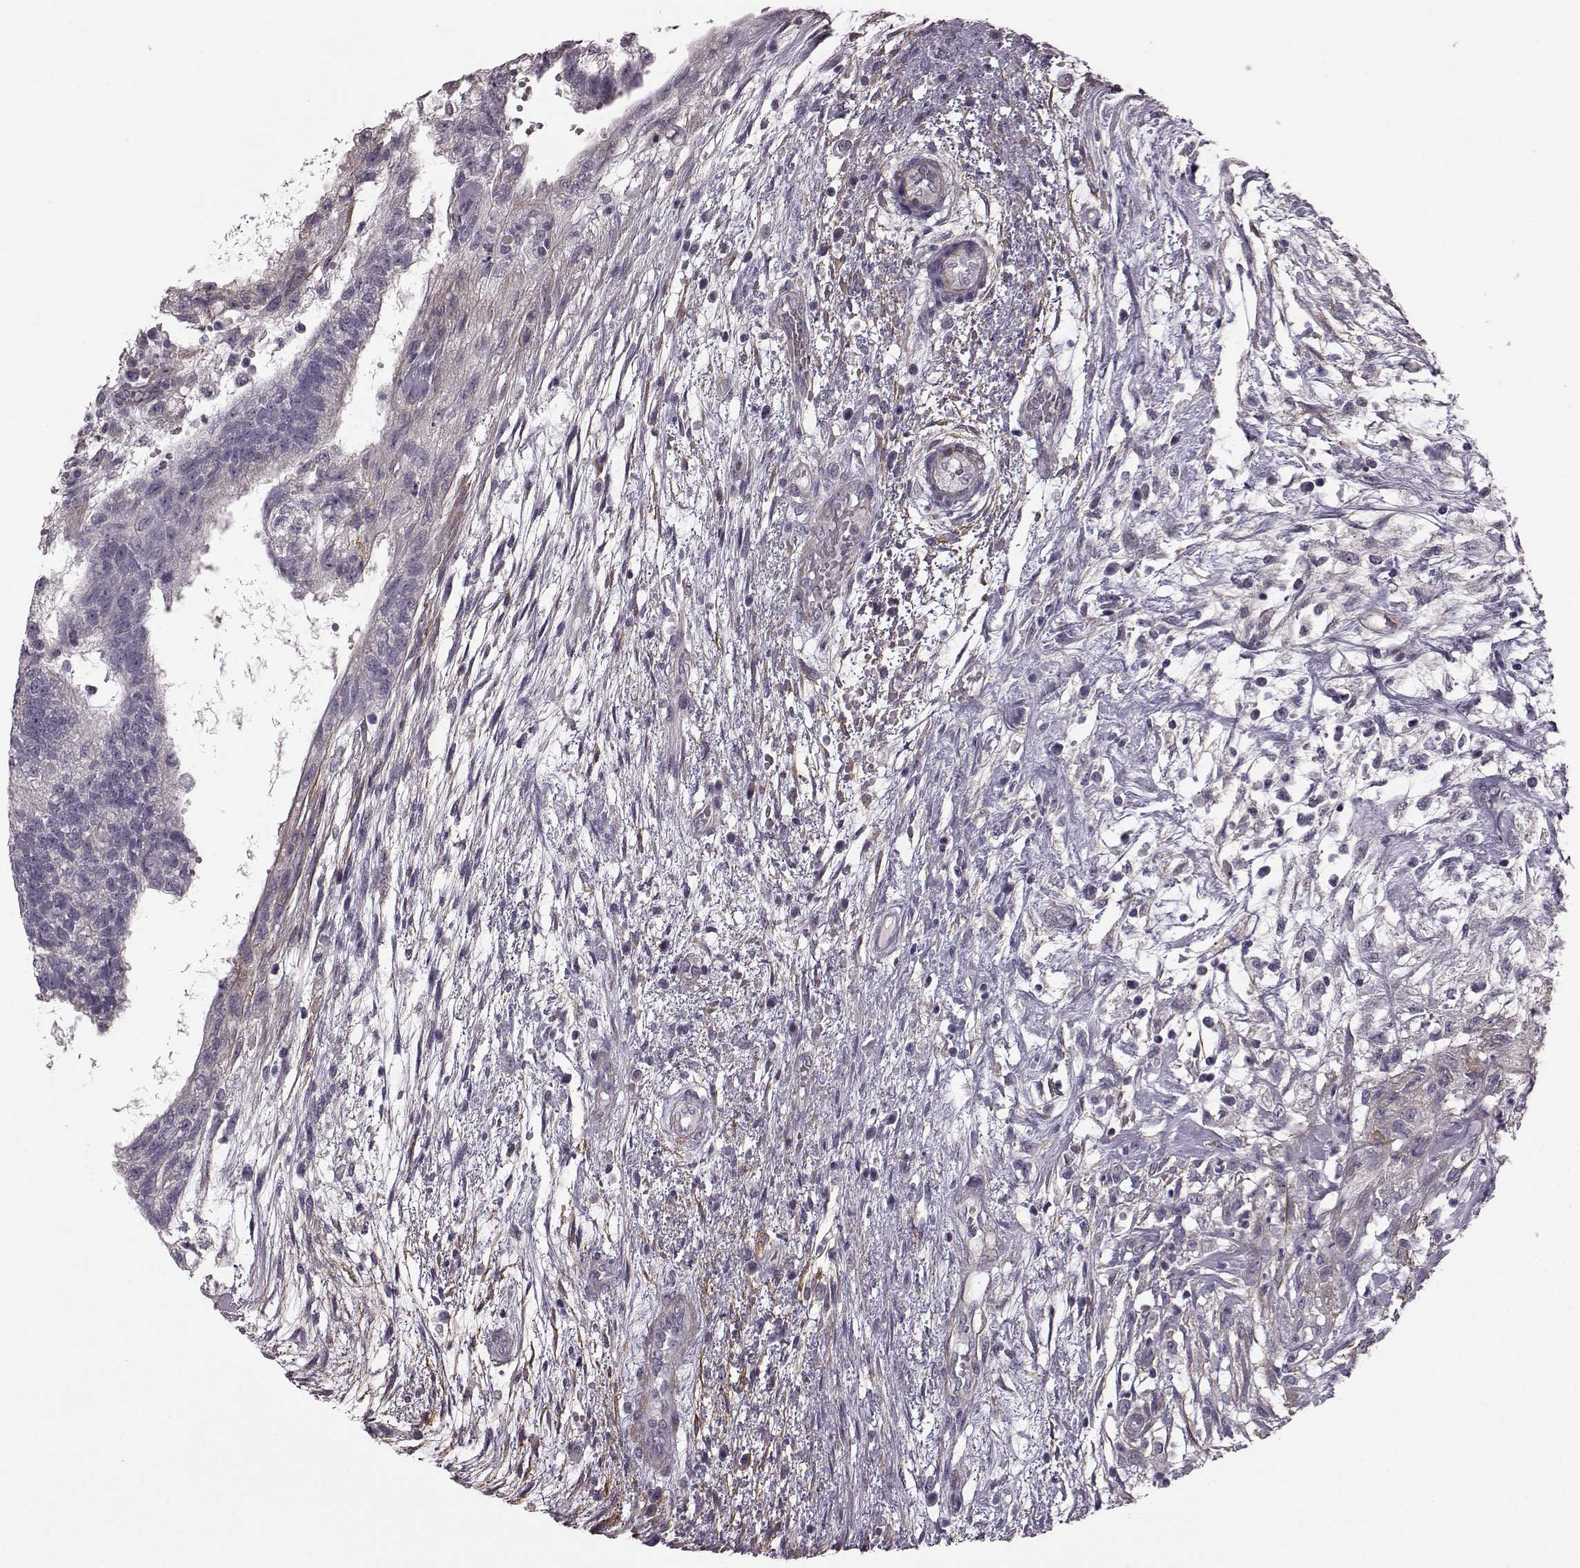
{"staining": {"intensity": "negative", "quantity": "none", "location": "none"}, "tissue": "testis cancer", "cell_type": "Tumor cells", "image_type": "cancer", "snomed": [{"axis": "morphology", "description": "Normal tissue, NOS"}, {"axis": "morphology", "description": "Carcinoma, Embryonal, NOS"}, {"axis": "topography", "description": "Testis"}, {"axis": "topography", "description": "Epididymis"}], "caption": "DAB (3,3'-diaminobenzidine) immunohistochemical staining of embryonal carcinoma (testis) exhibits no significant expression in tumor cells. (DAB (3,3'-diaminobenzidine) IHC visualized using brightfield microscopy, high magnification).", "gene": "GRK1", "patient": {"sex": "male", "age": 32}}